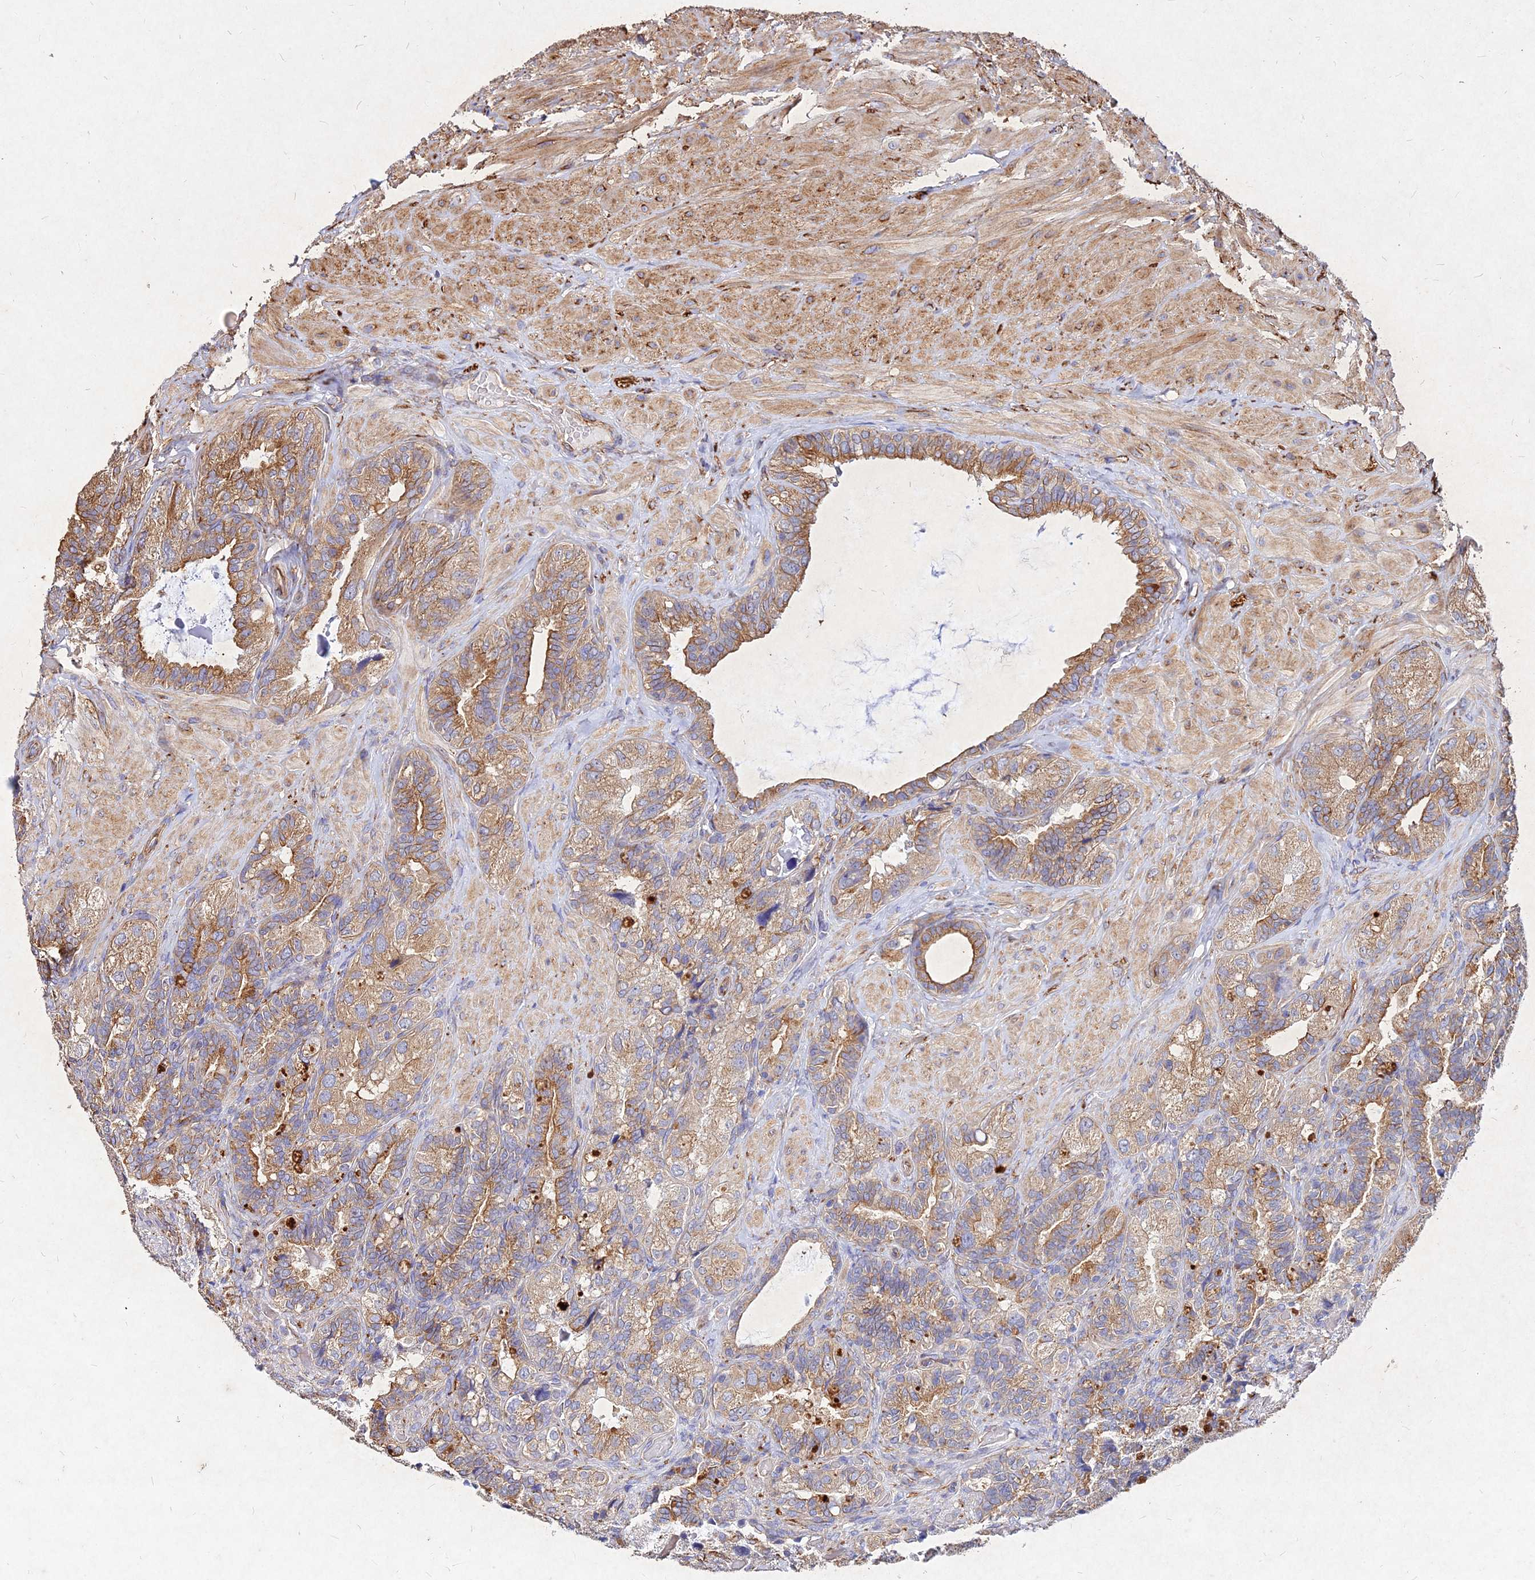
{"staining": {"intensity": "moderate", "quantity": "25%-75%", "location": "cytoplasmic/membranous"}, "tissue": "seminal vesicle", "cell_type": "Glandular cells", "image_type": "normal", "snomed": [{"axis": "morphology", "description": "Normal tissue, NOS"}, {"axis": "topography", "description": "Prostate and seminal vesicle, NOS"}, {"axis": "topography", "description": "Prostate"}, {"axis": "topography", "description": "Seminal veicle"}], "caption": "Glandular cells exhibit medium levels of moderate cytoplasmic/membranous staining in approximately 25%-75% of cells in normal human seminal vesicle.", "gene": "SKA1", "patient": {"sex": "male", "age": 67}}